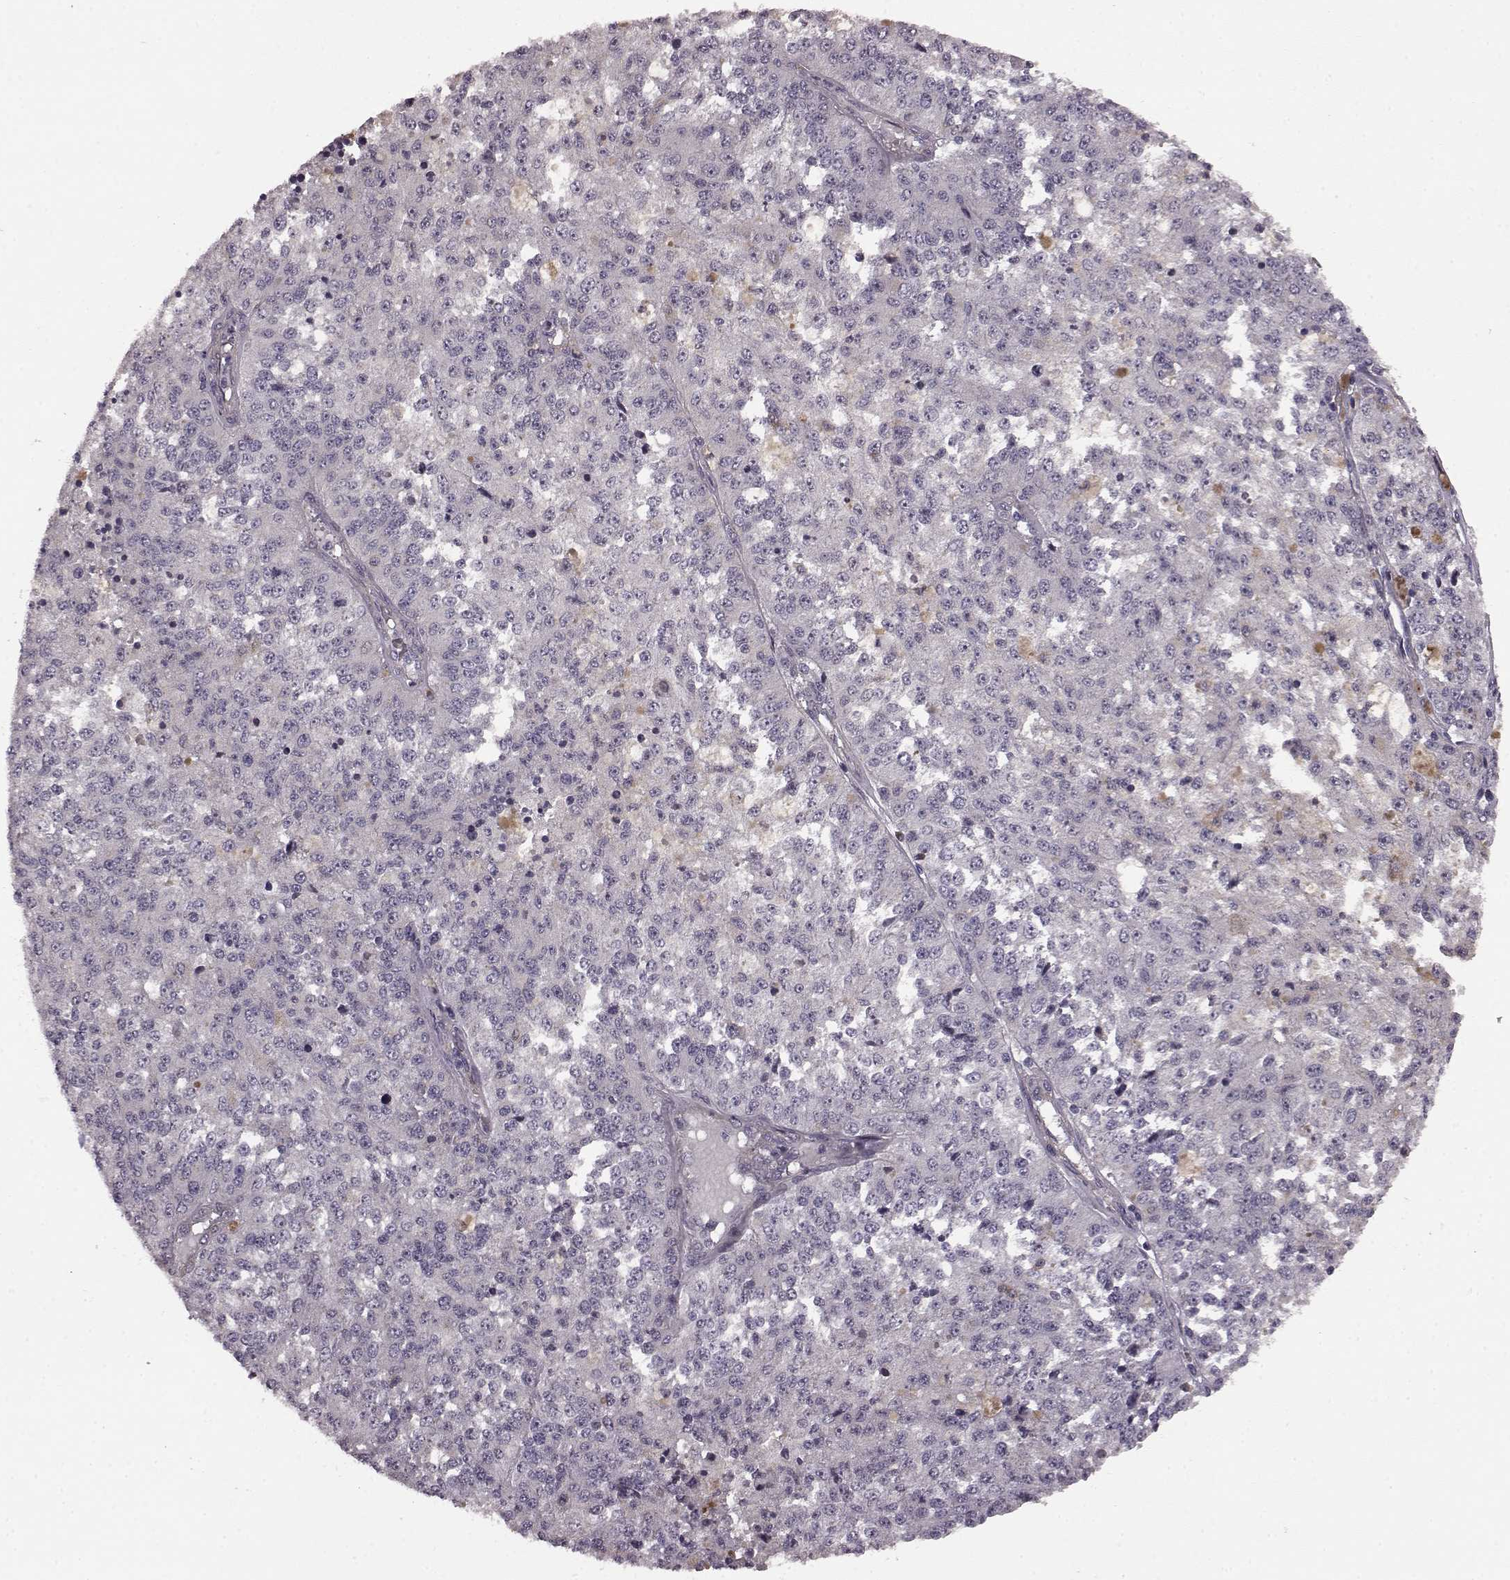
{"staining": {"intensity": "negative", "quantity": "none", "location": "none"}, "tissue": "melanoma", "cell_type": "Tumor cells", "image_type": "cancer", "snomed": [{"axis": "morphology", "description": "Malignant melanoma, Metastatic site"}, {"axis": "topography", "description": "Lymph node"}], "caption": "Histopathology image shows no protein staining in tumor cells of malignant melanoma (metastatic site) tissue.", "gene": "GRK1", "patient": {"sex": "female", "age": 64}}